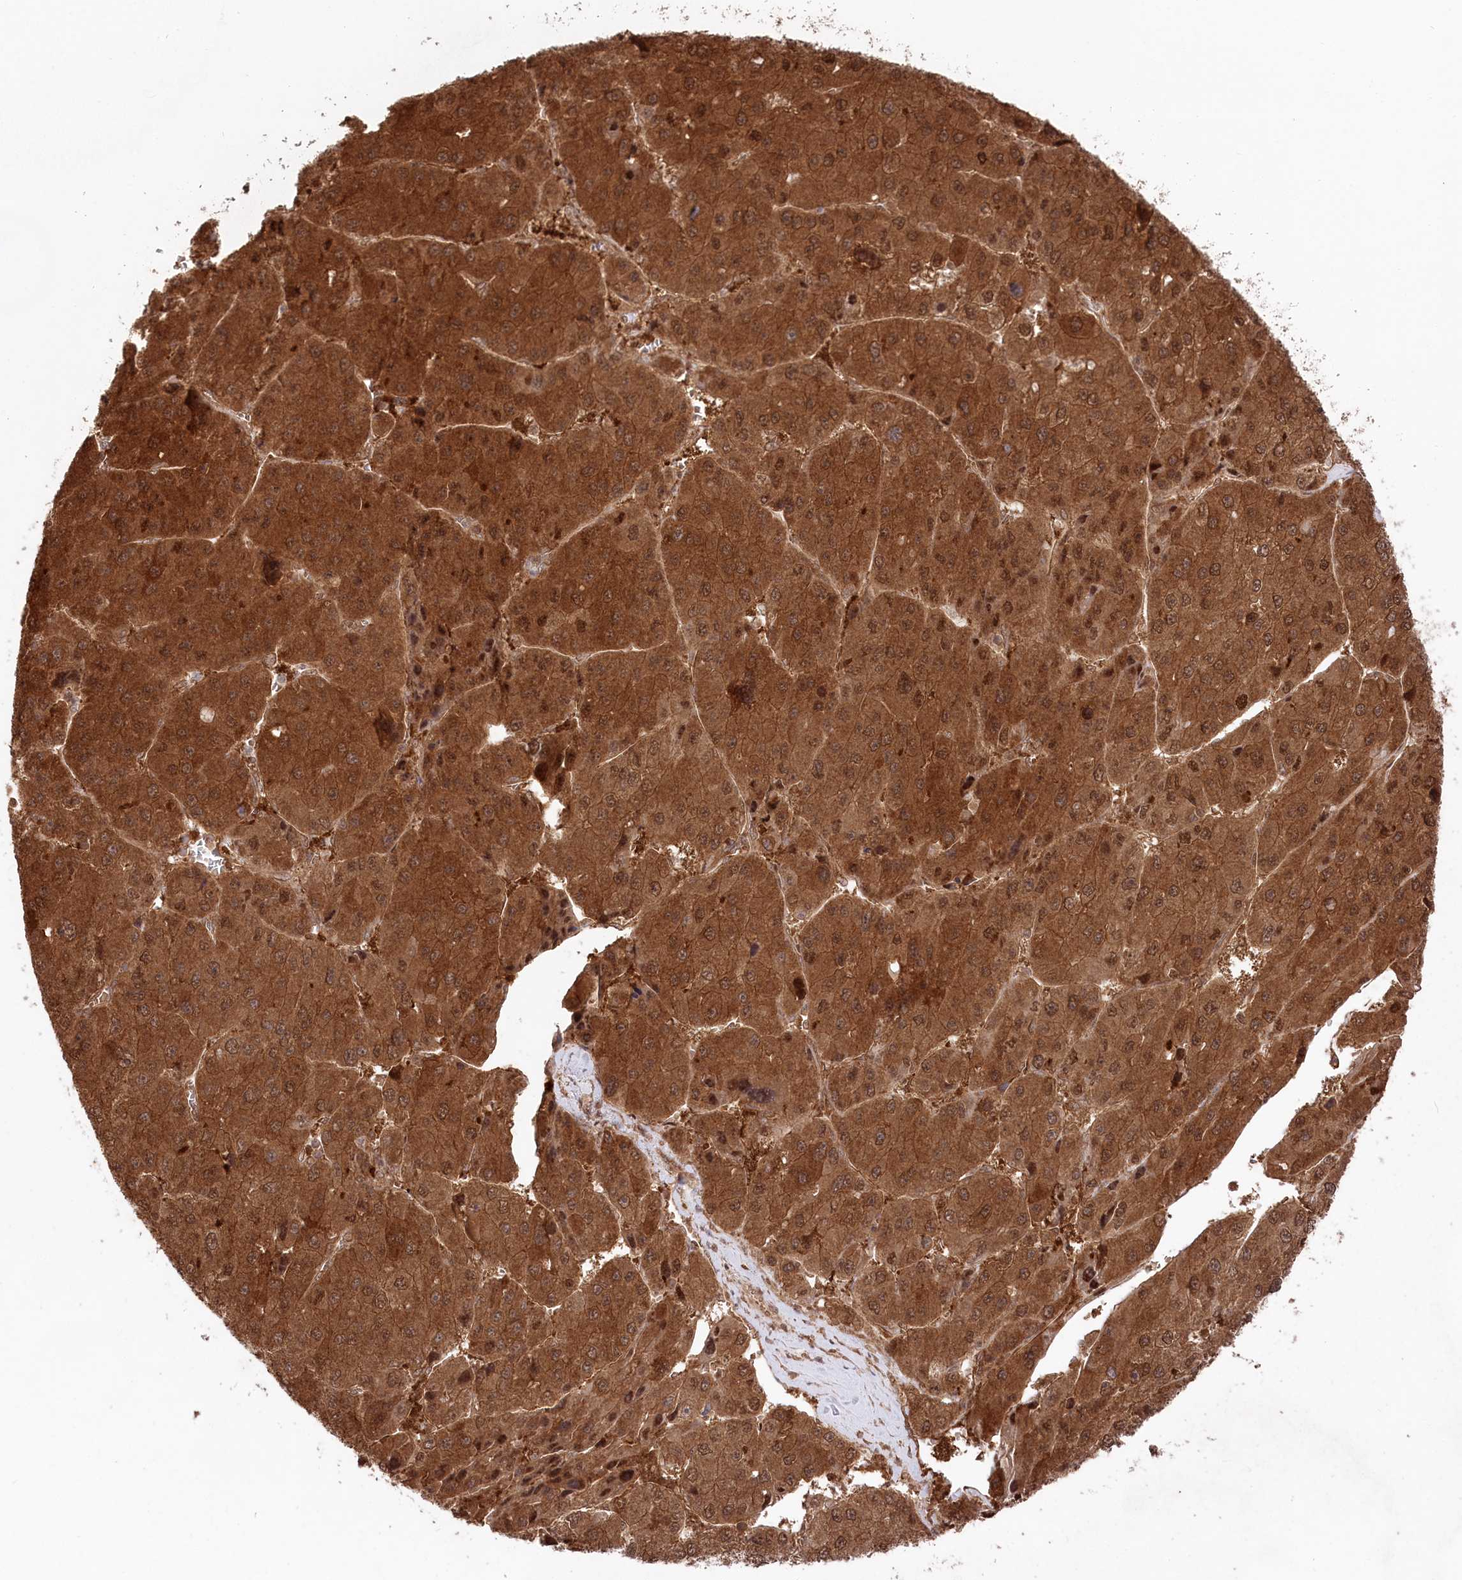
{"staining": {"intensity": "strong", "quantity": ">75%", "location": "cytoplasmic/membranous,nuclear"}, "tissue": "liver cancer", "cell_type": "Tumor cells", "image_type": "cancer", "snomed": [{"axis": "morphology", "description": "Carcinoma, Hepatocellular, NOS"}, {"axis": "topography", "description": "Liver"}], "caption": "IHC micrograph of neoplastic tissue: human liver hepatocellular carcinoma stained using immunohistochemistry (IHC) exhibits high levels of strong protein expression localized specifically in the cytoplasmic/membranous and nuclear of tumor cells, appearing as a cytoplasmic/membranous and nuclear brown color.", "gene": "PSMA1", "patient": {"sex": "female", "age": 73}}